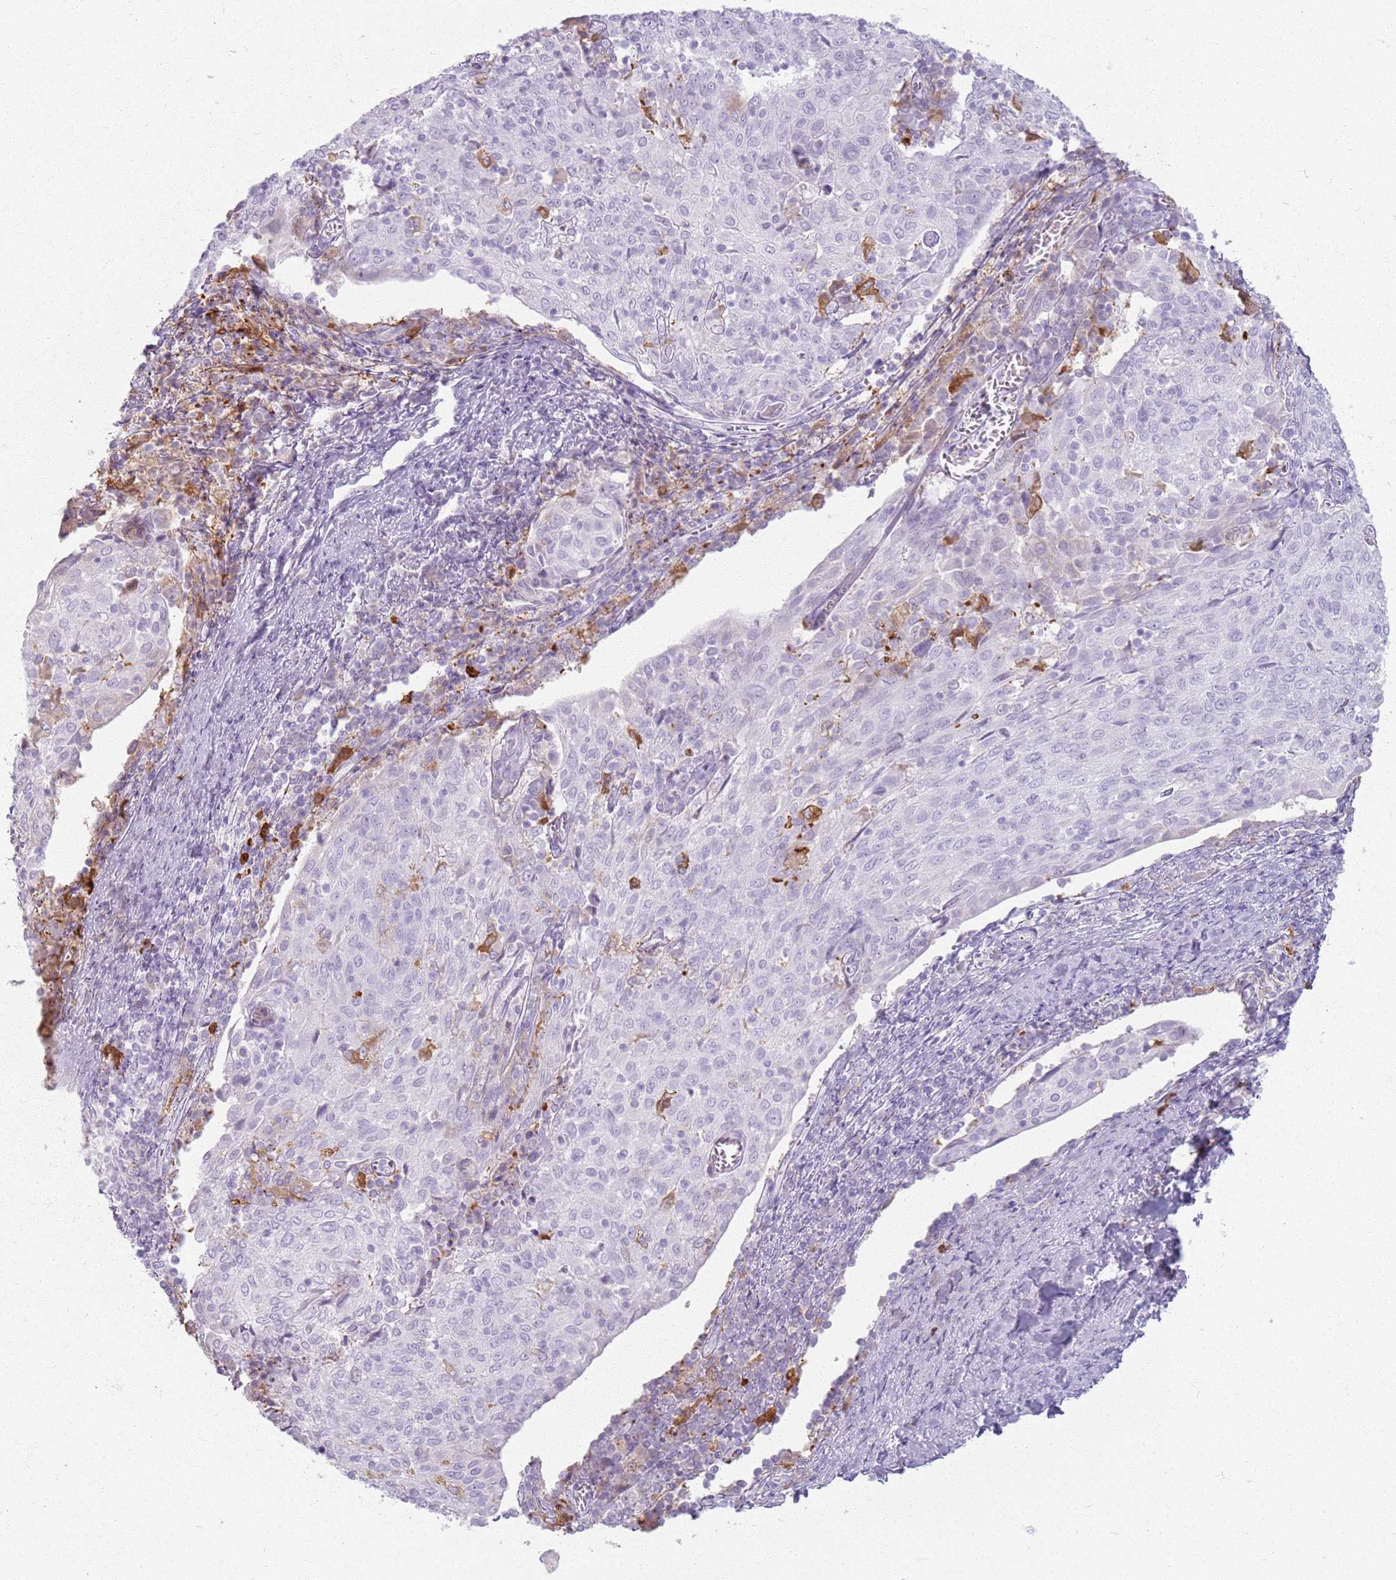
{"staining": {"intensity": "negative", "quantity": "none", "location": "none"}, "tissue": "cervical cancer", "cell_type": "Tumor cells", "image_type": "cancer", "snomed": [{"axis": "morphology", "description": "Squamous cell carcinoma, NOS"}, {"axis": "topography", "description": "Cervix"}], "caption": "IHC of human squamous cell carcinoma (cervical) reveals no positivity in tumor cells. The staining is performed using DAB brown chromogen with nuclei counter-stained in using hematoxylin.", "gene": "GDPGP1", "patient": {"sex": "female", "age": 52}}